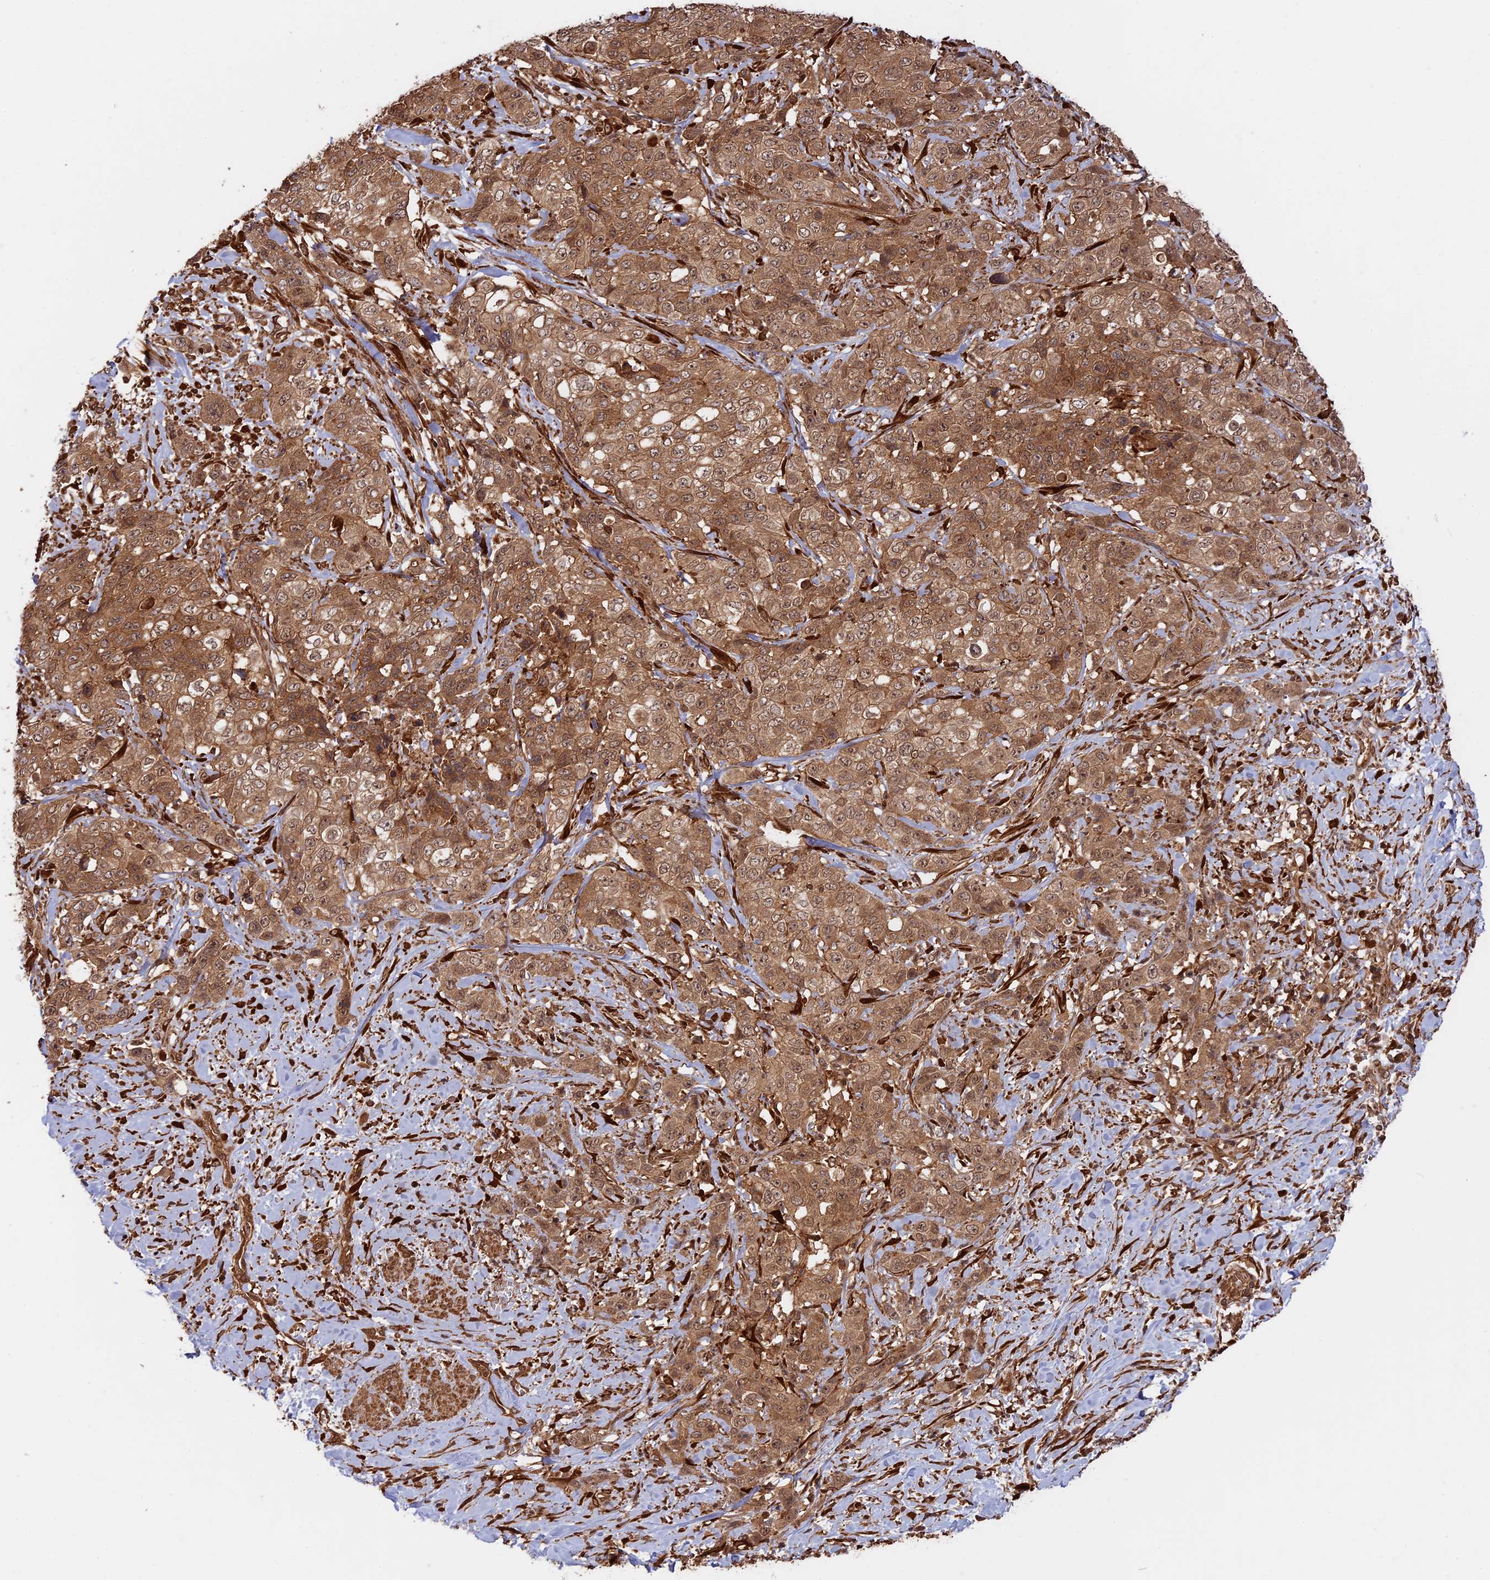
{"staining": {"intensity": "moderate", "quantity": ">75%", "location": "cytoplasmic/membranous,nuclear"}, "tissue": "stomach cancer", "cell_type": "Tumor cells", "image_type": "cancer", "snomed": [{"axis": "morphology", "description": "Adenocarcinoma, NOS"}, {"axis": "topography", "description": "Stomach, upper"}], "caption": "Brown immunohistochemical staining in stomach cancer demonstrates moderate cytoplasmic/membranous and nuclear positivity in about >75% of tumor cells. The staining was performed using DAB to visualize the protein expression in brown, while the nuclei were stained in blue with hematoxylin (Magnification: 20x).", "gene": "CCDC174", "patient": {"sex": "male", "age": 62}}